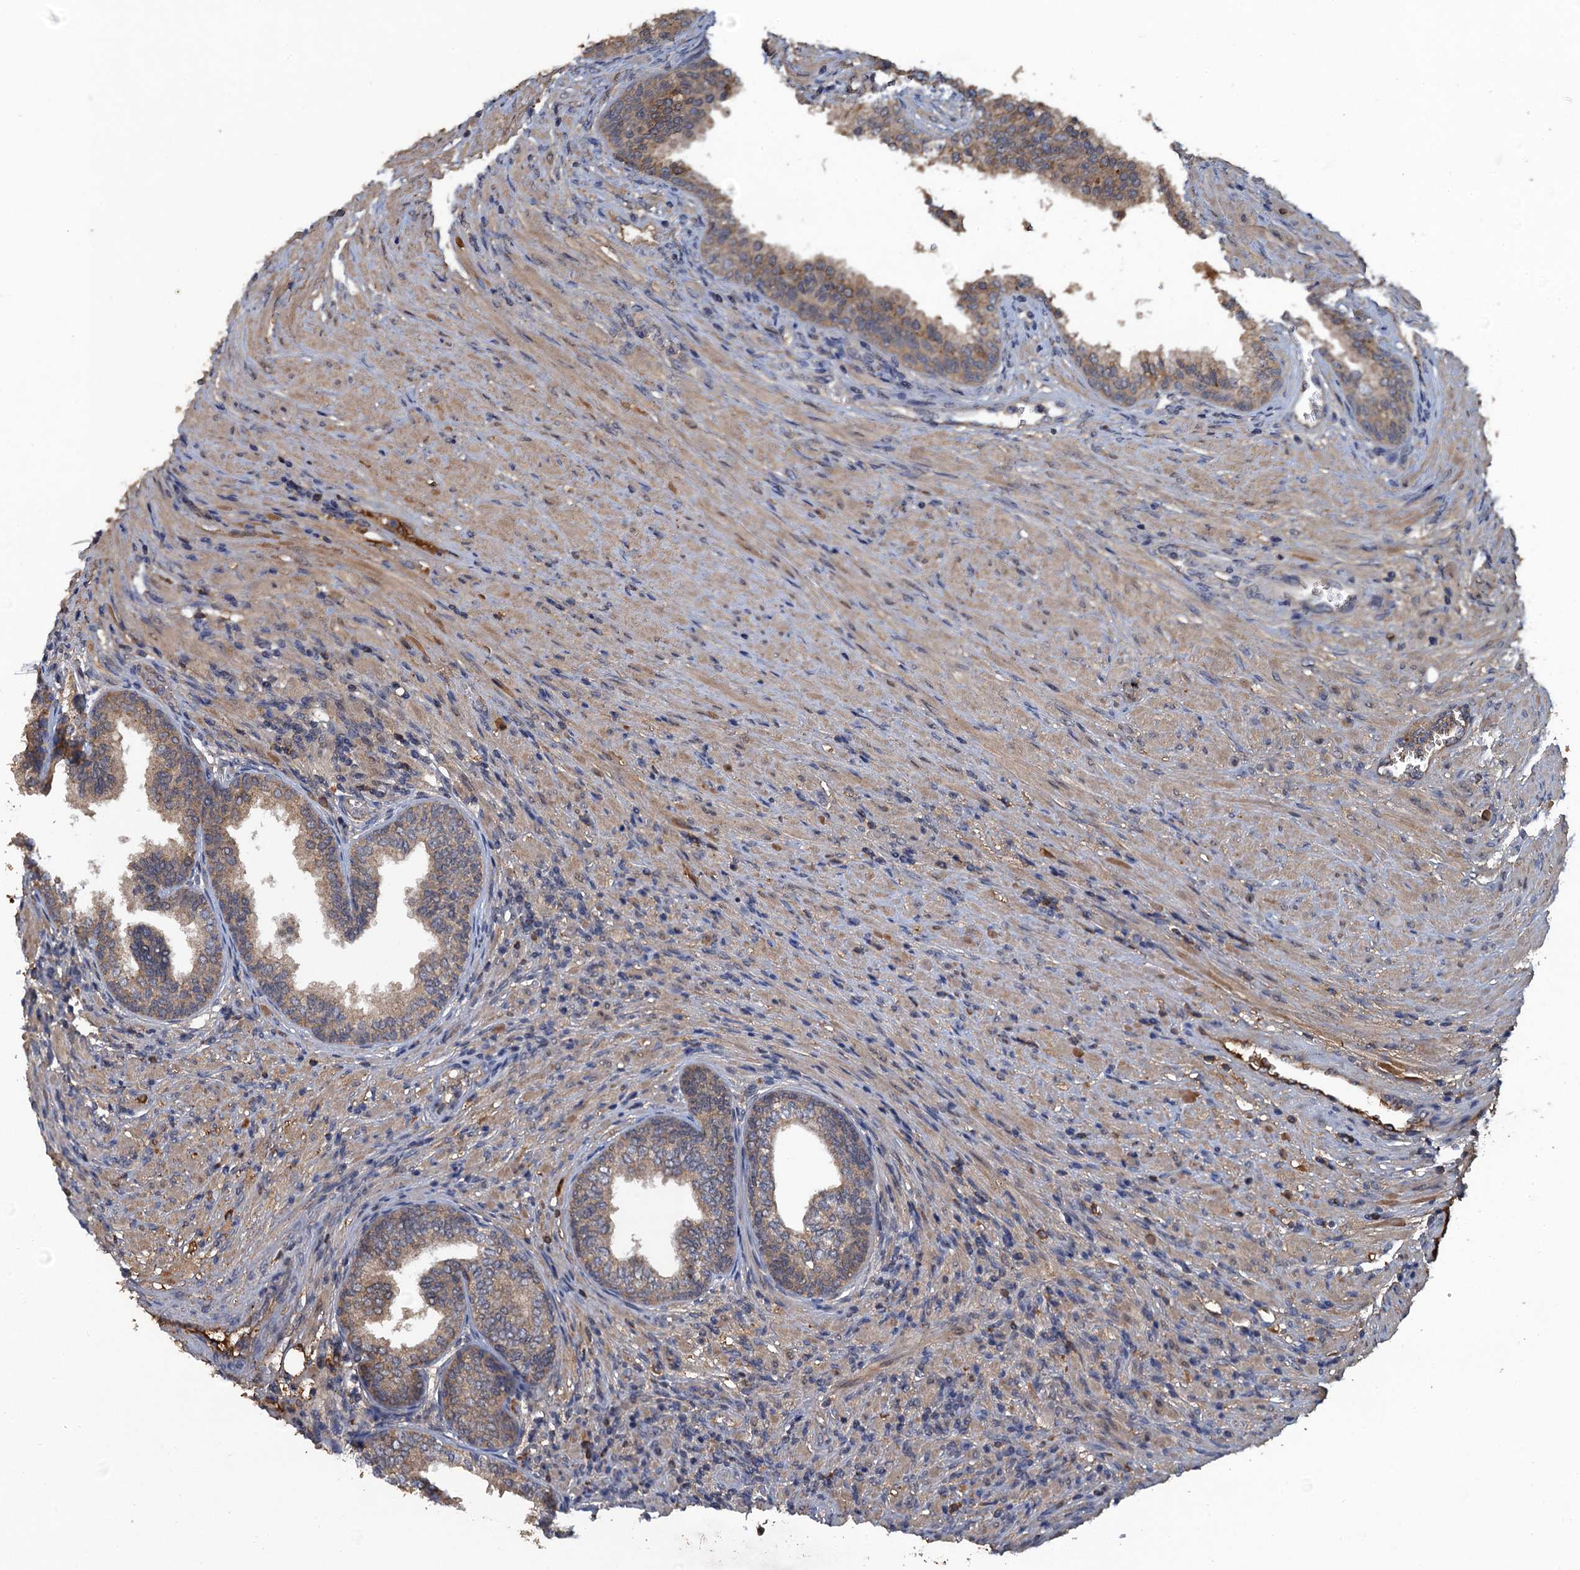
{"staining": {"intensity": "moderate", "quantity": ">75%", "location": "cytoplasmic/membranous"}, "tissue": "prostate", "cell_type": "Glandular cells", "image_type": "normal", "snomed": [{"axis": "morphology", "description": "Normal tissue, NOS"}, {"axis": "topography", "description": "Prostate"}], "caption": "Immunohistochemistry (IHC) staining of benign prostate, which demonstrates medium levels of moderate cytoplasmic/membranous expression in about >75% of glandular cells indicating moderate cytoplasmic/membranous protein expression. The staining was performed using DAB (brown) for protein detection and nuclei were counterstained in hematoxylin (blue).", "gene": "HAPLN3", "patient": {"sex": "male", "age": 76}}